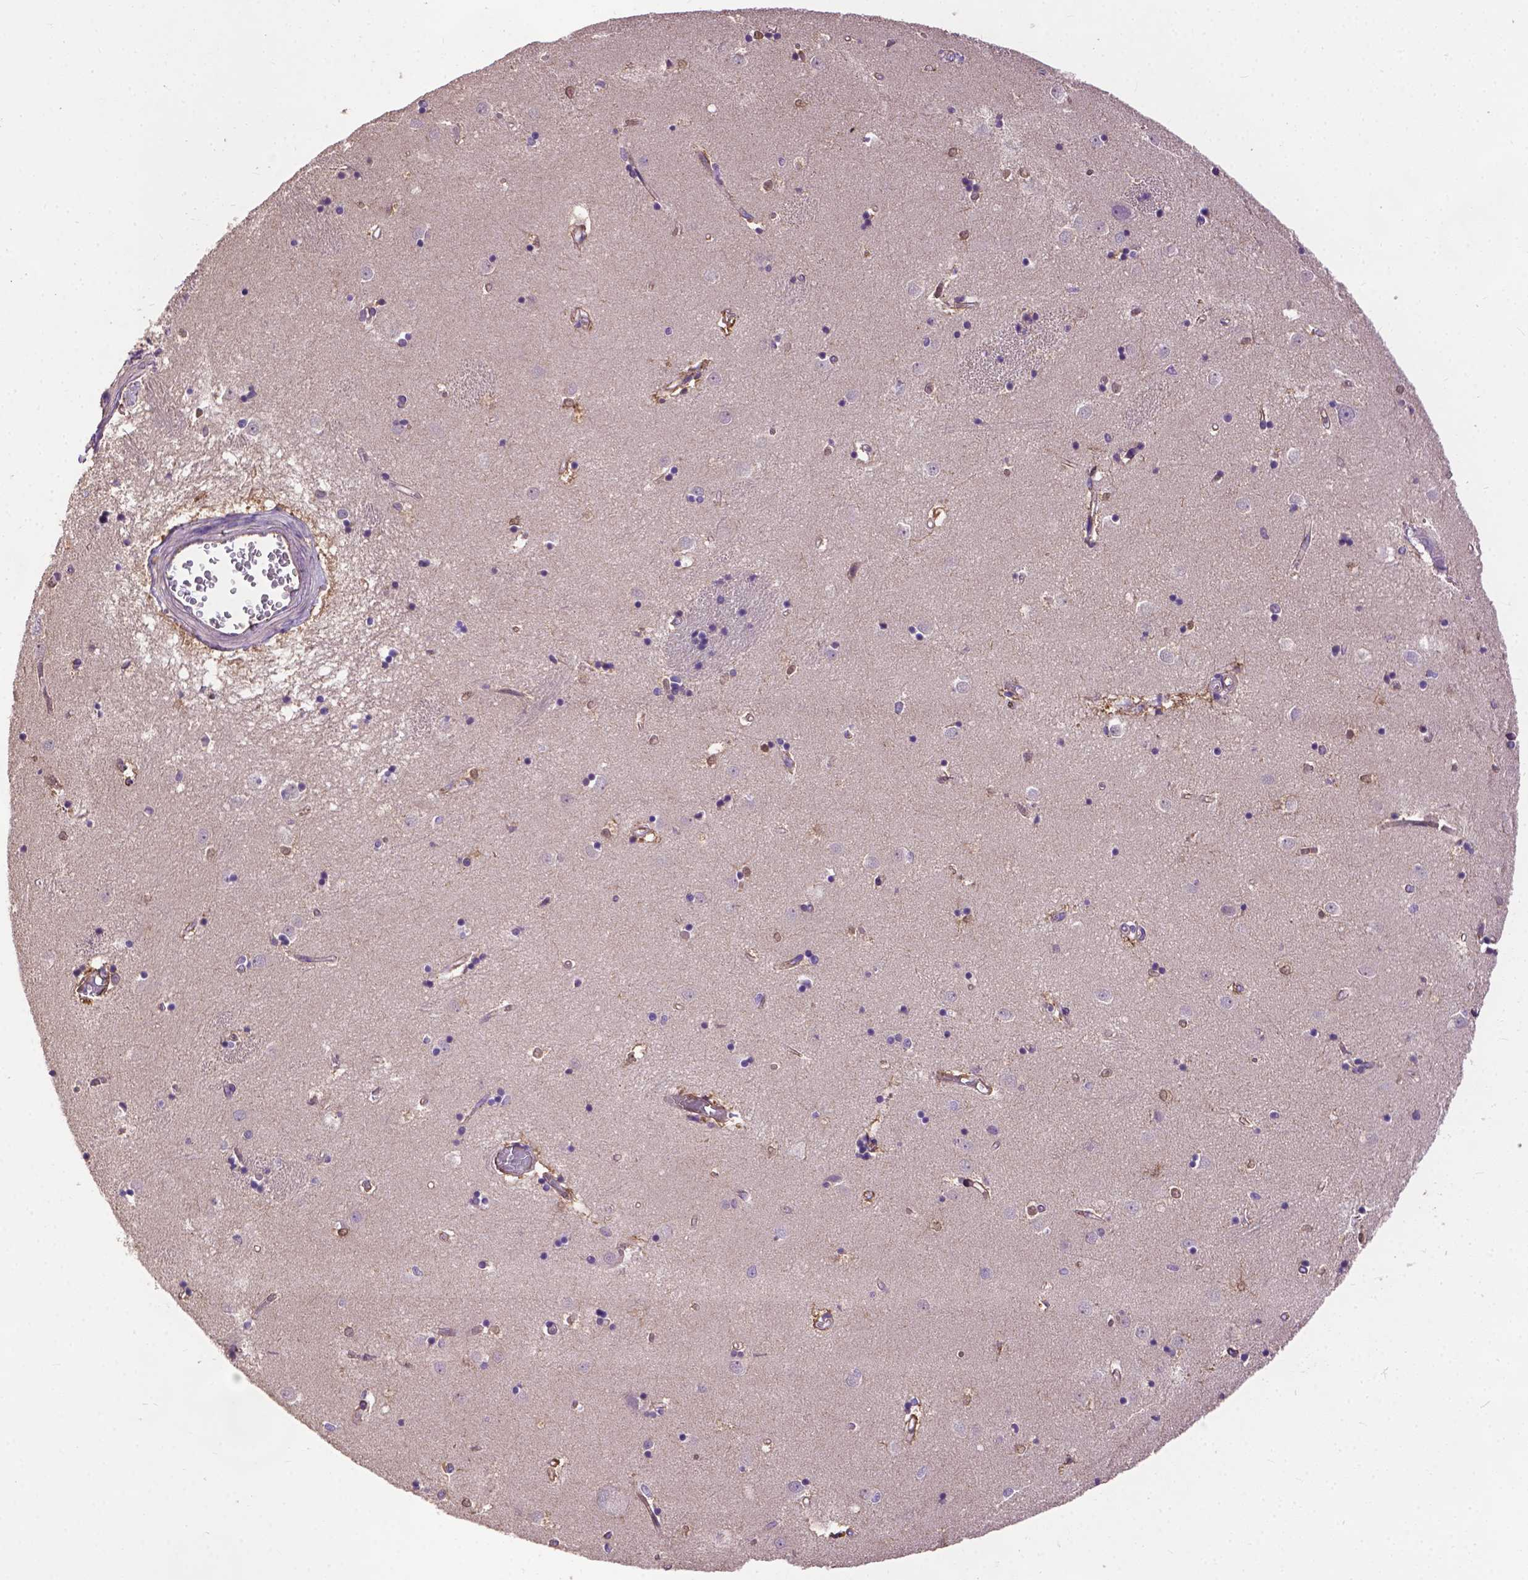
{"staining": {"intensity": "weak", "quantity": "<25%", "location": "nuclear"}, "tissue": "caudate", "cell_type": "Glial cells", "image_type": "normal", "snomed": [{"axis": "morphology", "description": "Normal tissue, NOS"}, {"axis": "topography", "description": "Lateral ventricle wall"}], "caption": "This is a histopathology image of immunohistochemistry (IHC) staining of benign caudate, which shows no staining in glial cells. Nuclei are stained in blue.", "gene": "ZNF337", "patient": {"sex": "male", "age": 54}}